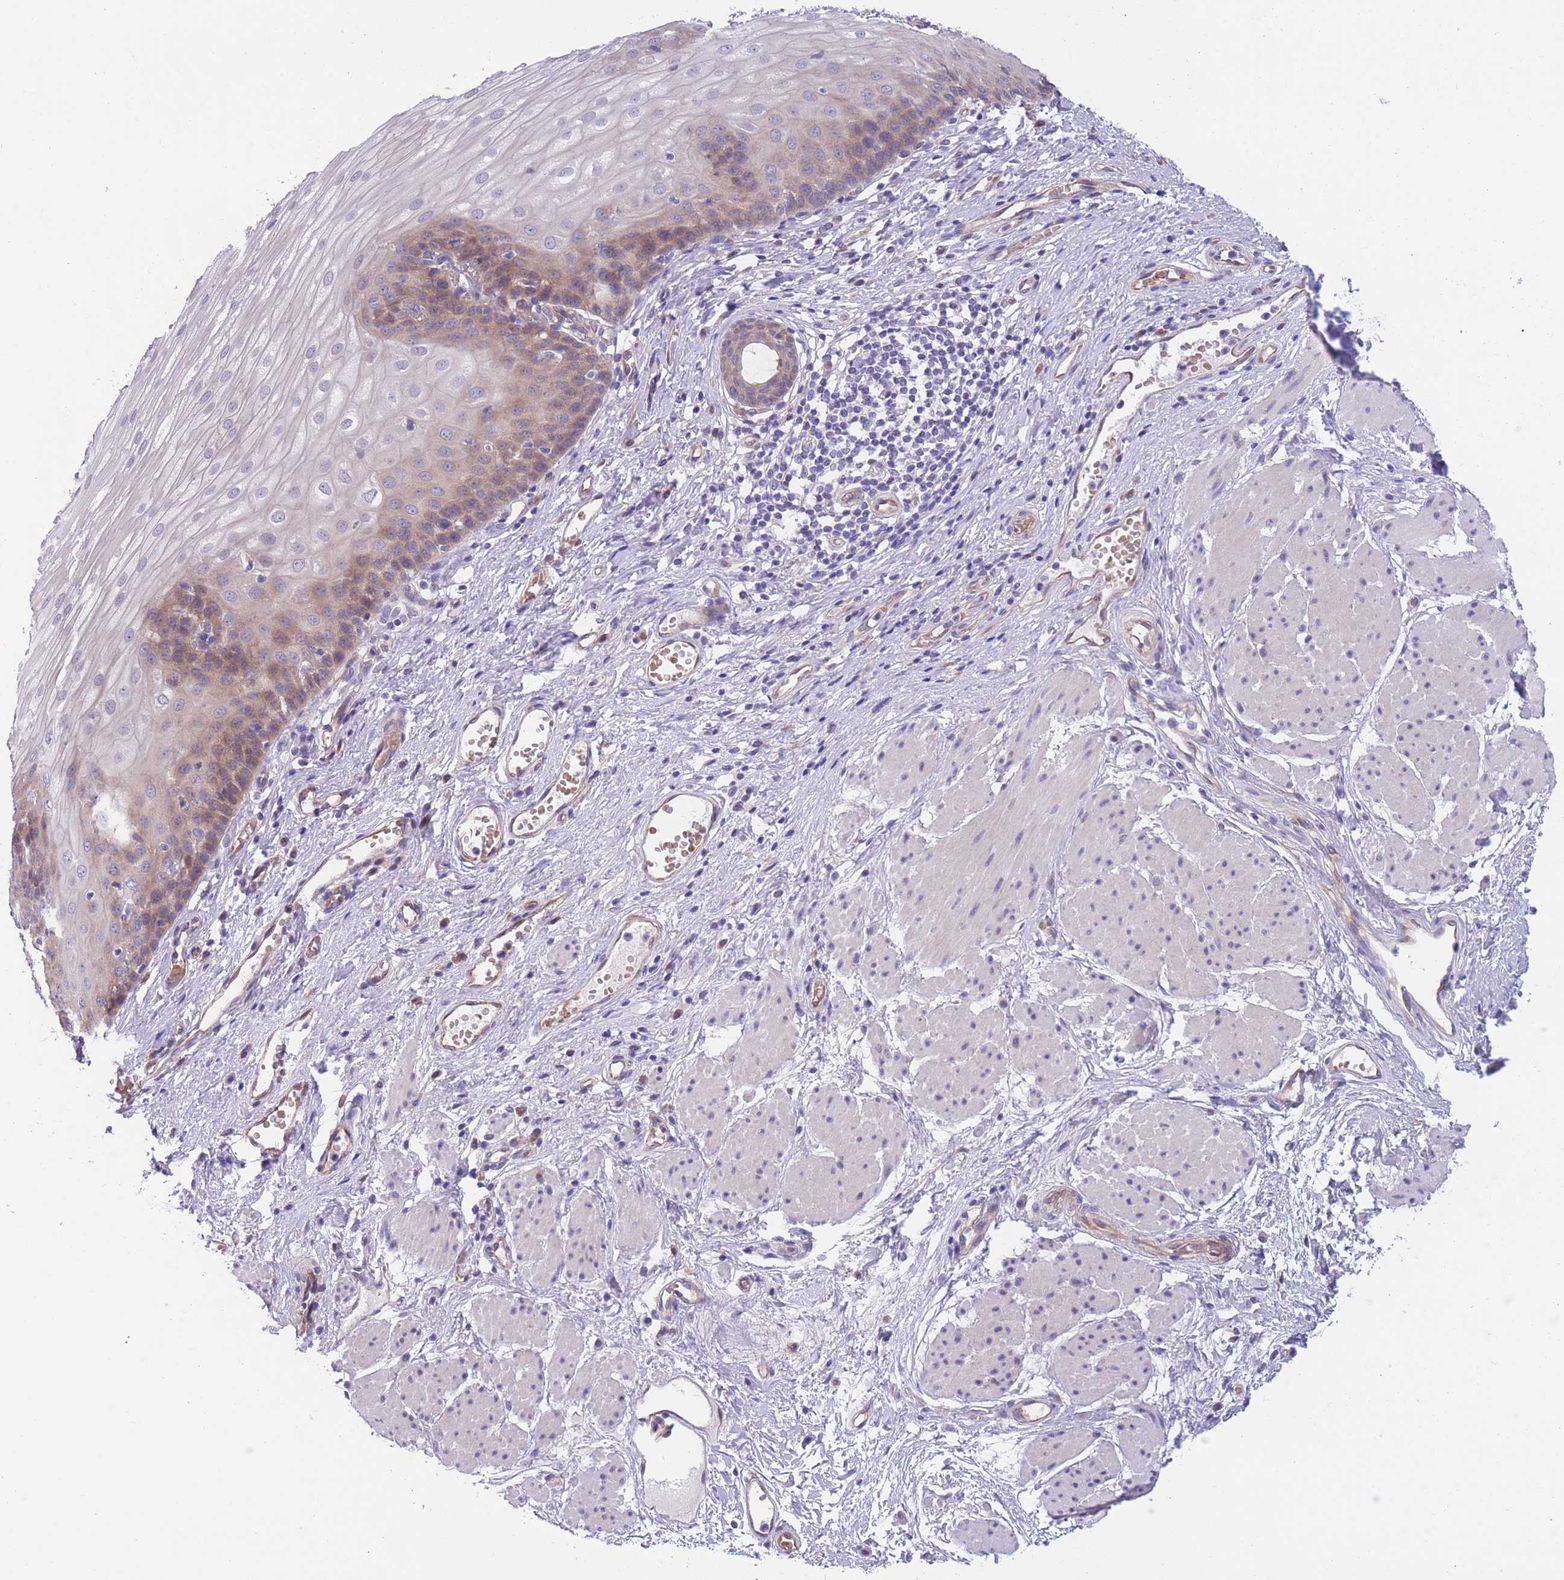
{"staining": {"intensity": "moderate", "quantity": "<25%", "location": "cytoplasmic/membranous"}, "tissue": "esophagus", "cell_type": "Squamous epithelial cells", "image_type": "normal", "snomed": [{"axis": "morphology", "description": "Normal tissue, NOS"}, {"axis": "topography", "description": "Esophagus"}], "caption": "Brown immunohistochemical staining in unremarkable human esophagus shows moderate cytoplasmic/membranous staining in about <25% of squamous epithelial cells.", "gene": "WWOX", "patient": {"sex": "male", "age": 69}}